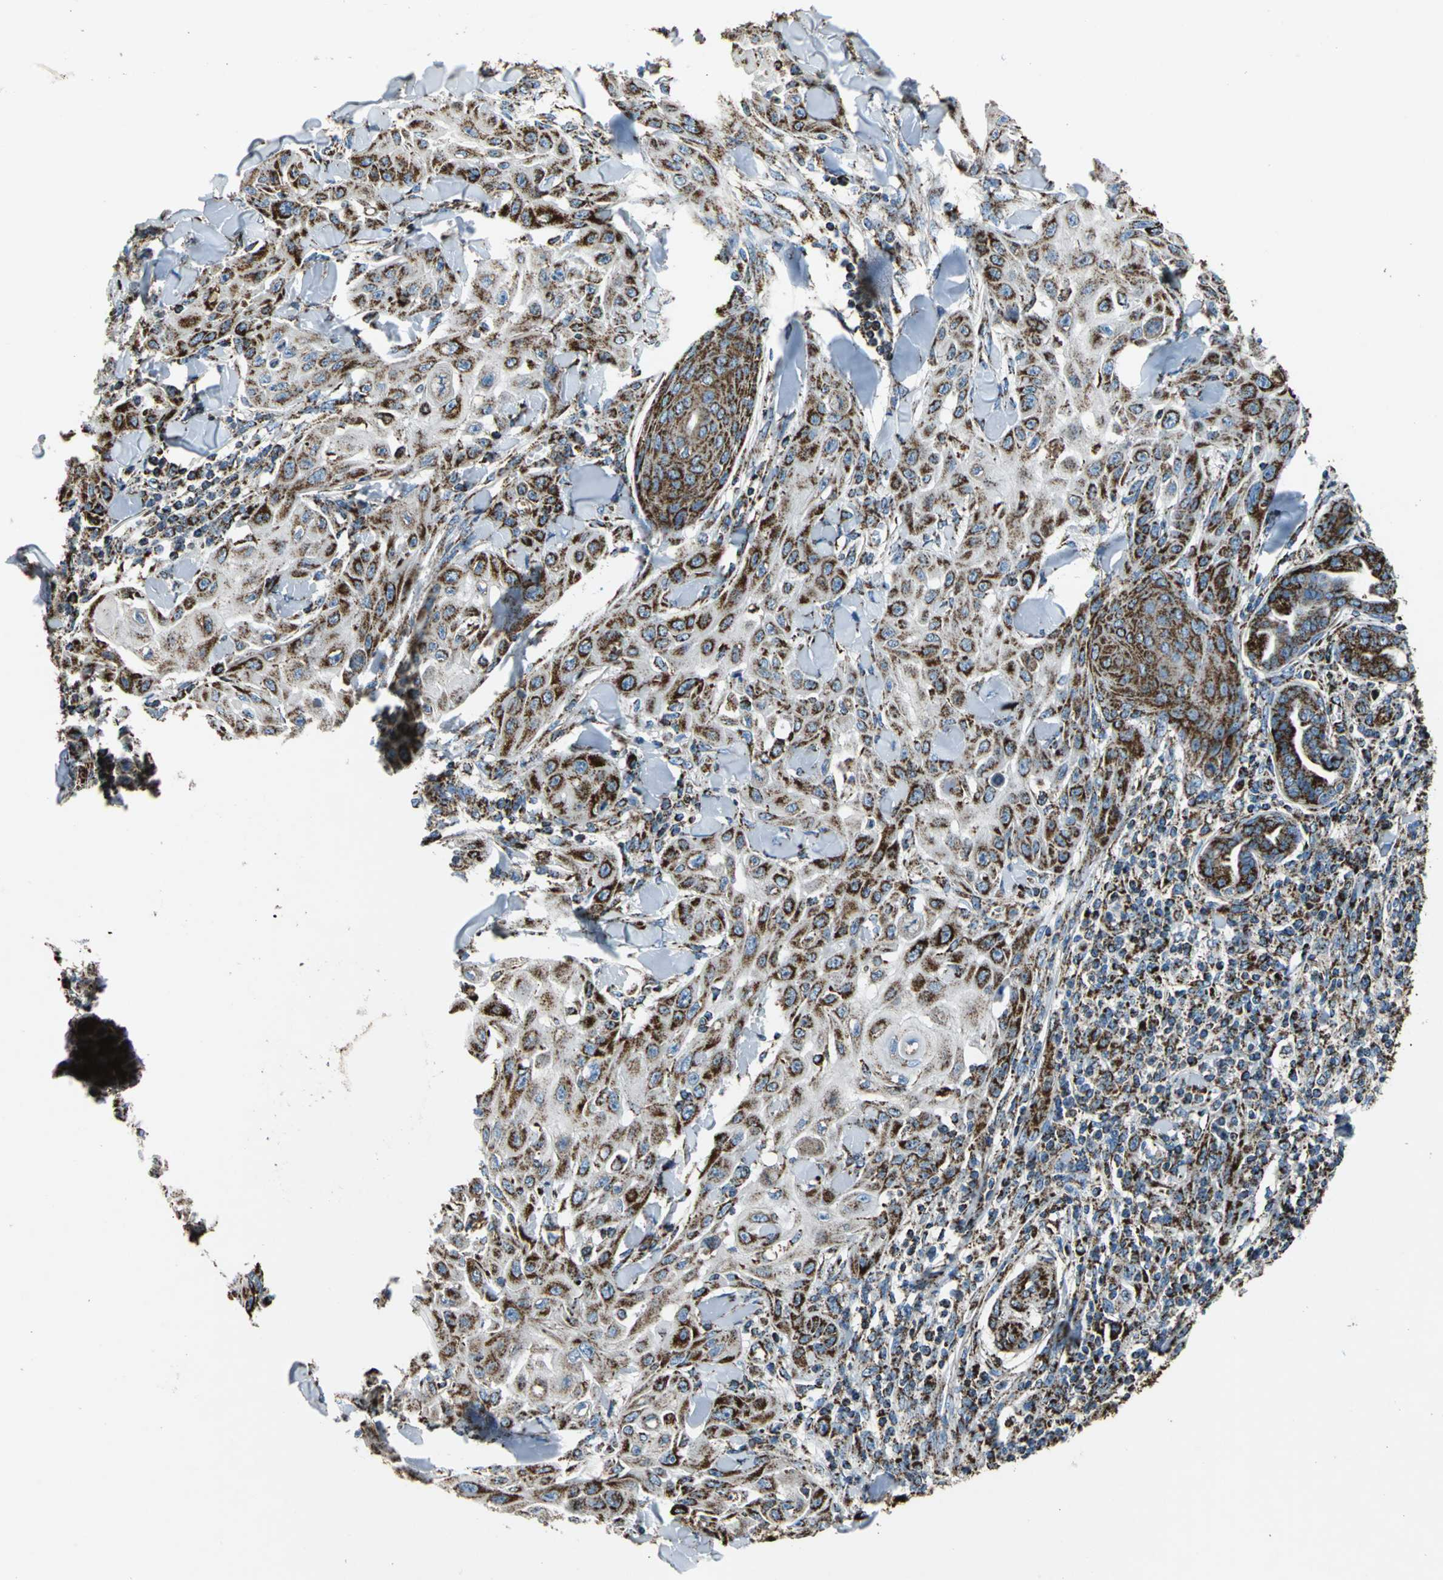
{"staining": {"intensity": "strong", "quantity": ">75%", "location": "cytoplasmic/membranous"}, "tissue": "skin cancer", "cell_type": "Tumor cells", "image_type": "cancer", "snomed": [{"axis": "morphology", "description": "Squamous cell carcinoma, NOS"}, {"axis": "topography", "description": "Skin"}], "caption": "Immunohistochemical staining of skin squamous cell carcinoma shows high levels of strong cytoplasmic/membranous protein staining in about >75% of tumor cells.", "gene": "ECH1", "patient": {"sex": "male", "age": 24}}